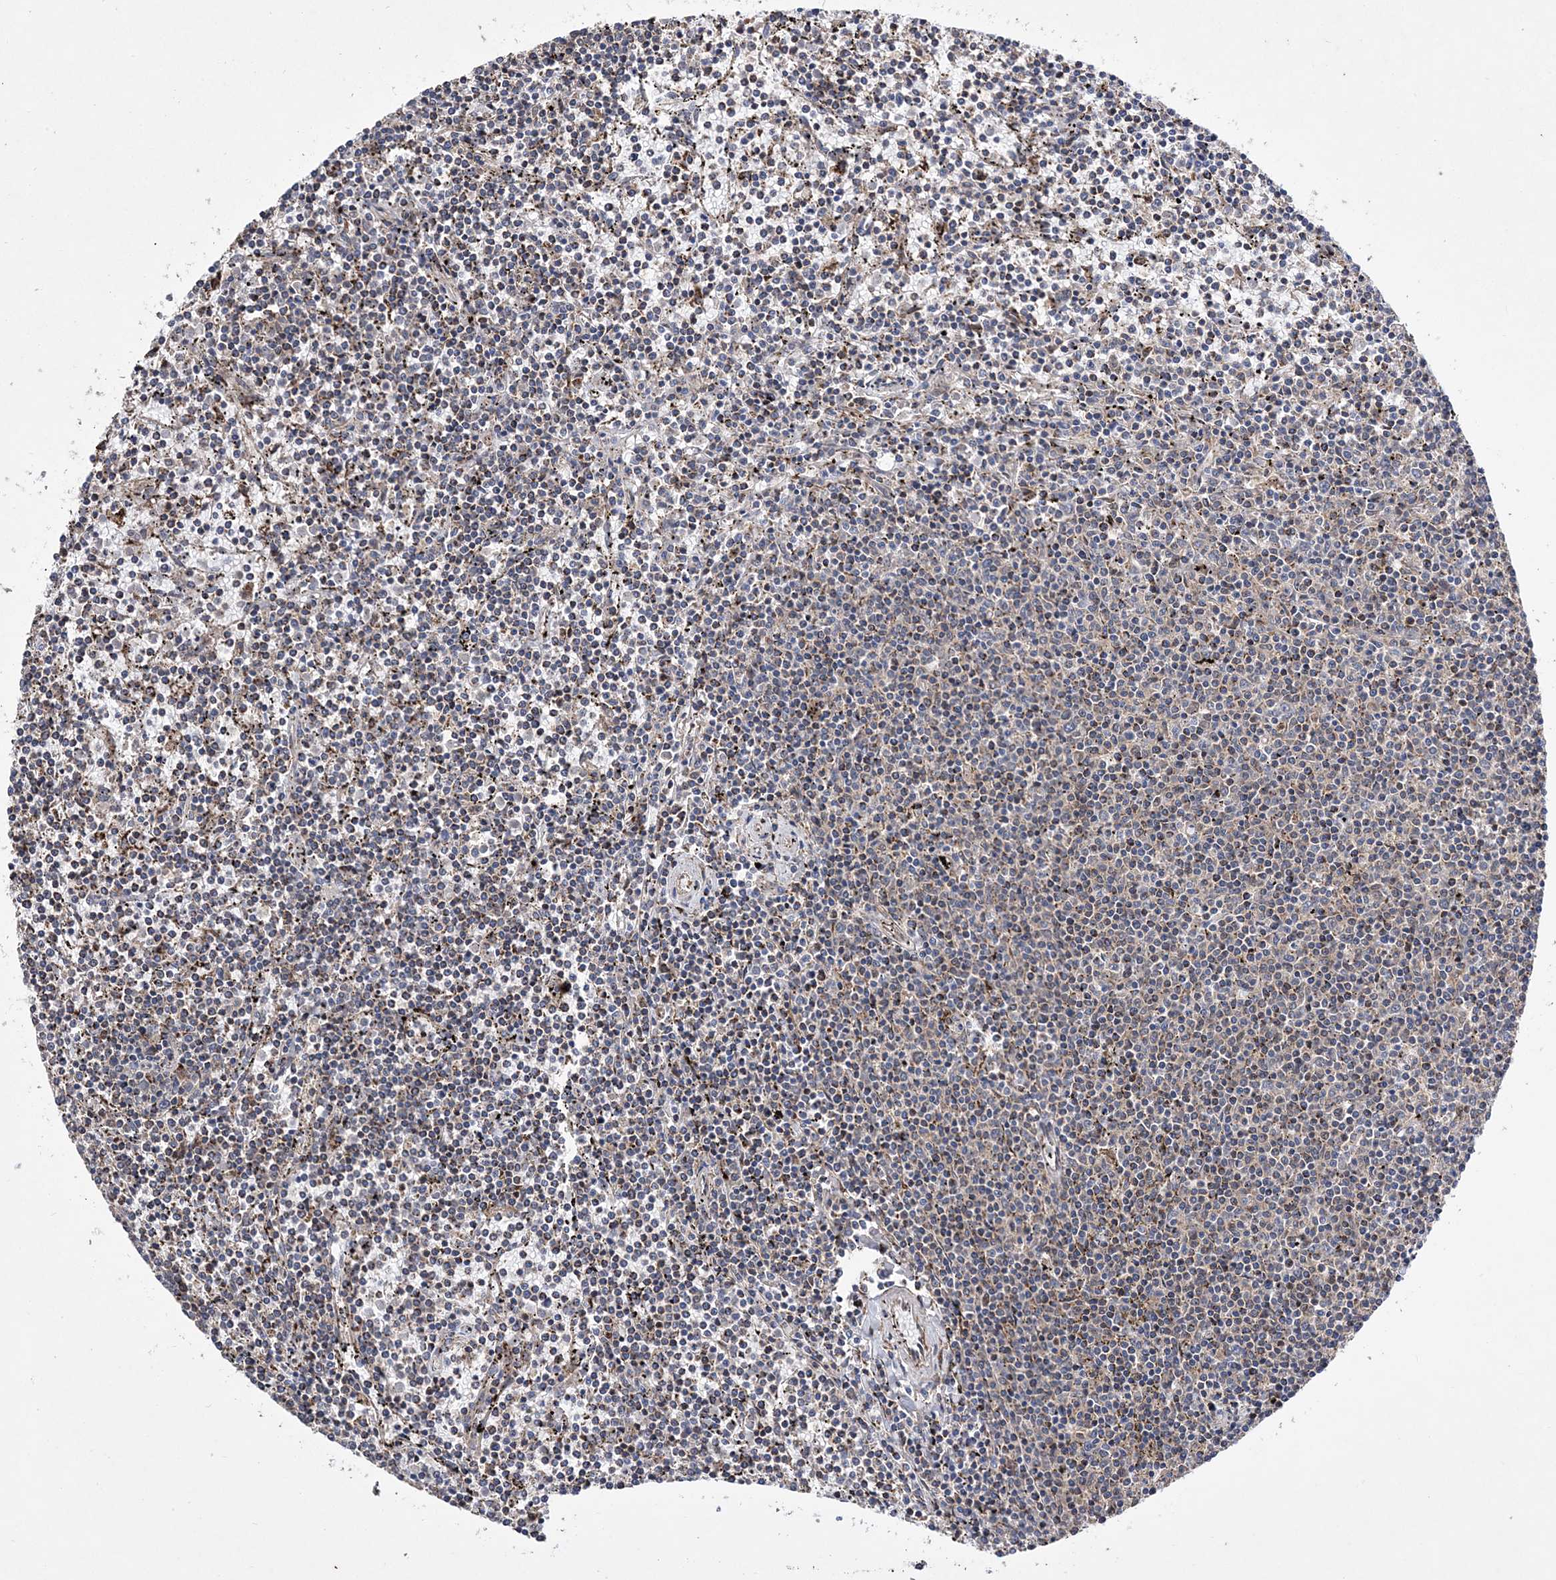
{"staining": {"intensity": "negative", "quantity": "none", "location": "none"}, "tissue": "lymphoma", "cell_type": "Tumor cells", "image_type": "cancer", "snomed": [{"axis": "morphology", "description": "Malignant lymphoma, non-Hodgkin's type, Low grade"}, {"axis": "topography", "description": "Spleen"}], "caption": "A histopathology image of human malignant lymphoma, non-Hodgkin's type (low-grade) is negative for staining in tumor cells. Nuclei are stained in blue.", "gene": "BOD1L1", "patient": {"sex": "female", "age": 50}}